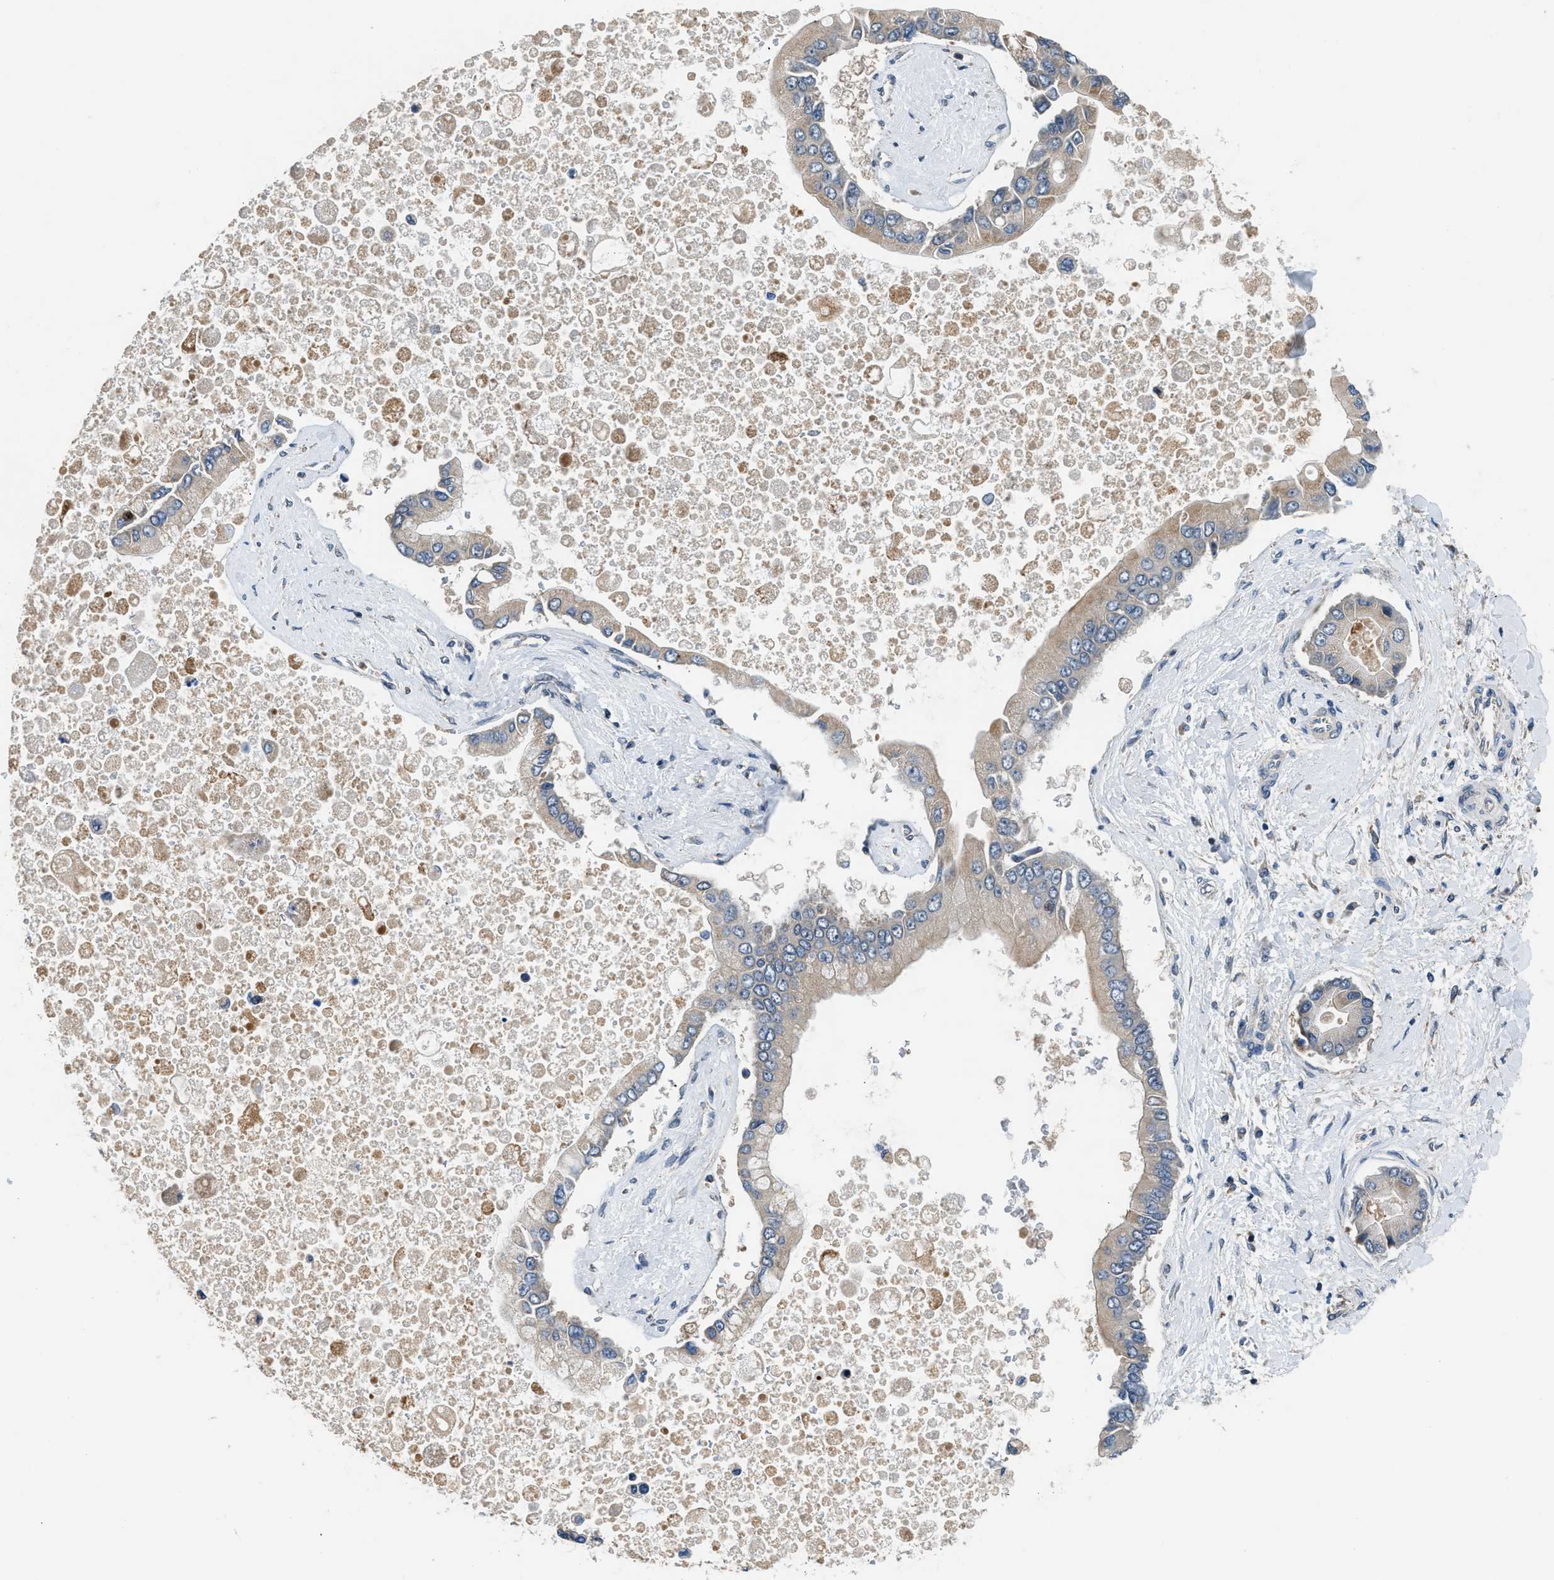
{"staining": {"intensity": "weak", "quantity": ">75%", "location": "cytoplasmic/membranous"}, "tissue": "liver cancer", "cell_type": "Tumor cells", "image_type": "cancer", "snomed": [{"axis": "morphology", "description": "Cholangiocarcinoma"}, {"axis": "topography", "description": "Liver"}], "caption": "Immunohistochemical staining of human liver cancer reveals low levels of weak cytoplasmic/membranous protein positivity in approximately >75% of tumor cells. Immunohistochemistry (ihc) stains the protein of interest in brown and the nuclei are stained blue.", "gene": "IL3RA", "patient": {"sex": "male", "age": 50}}